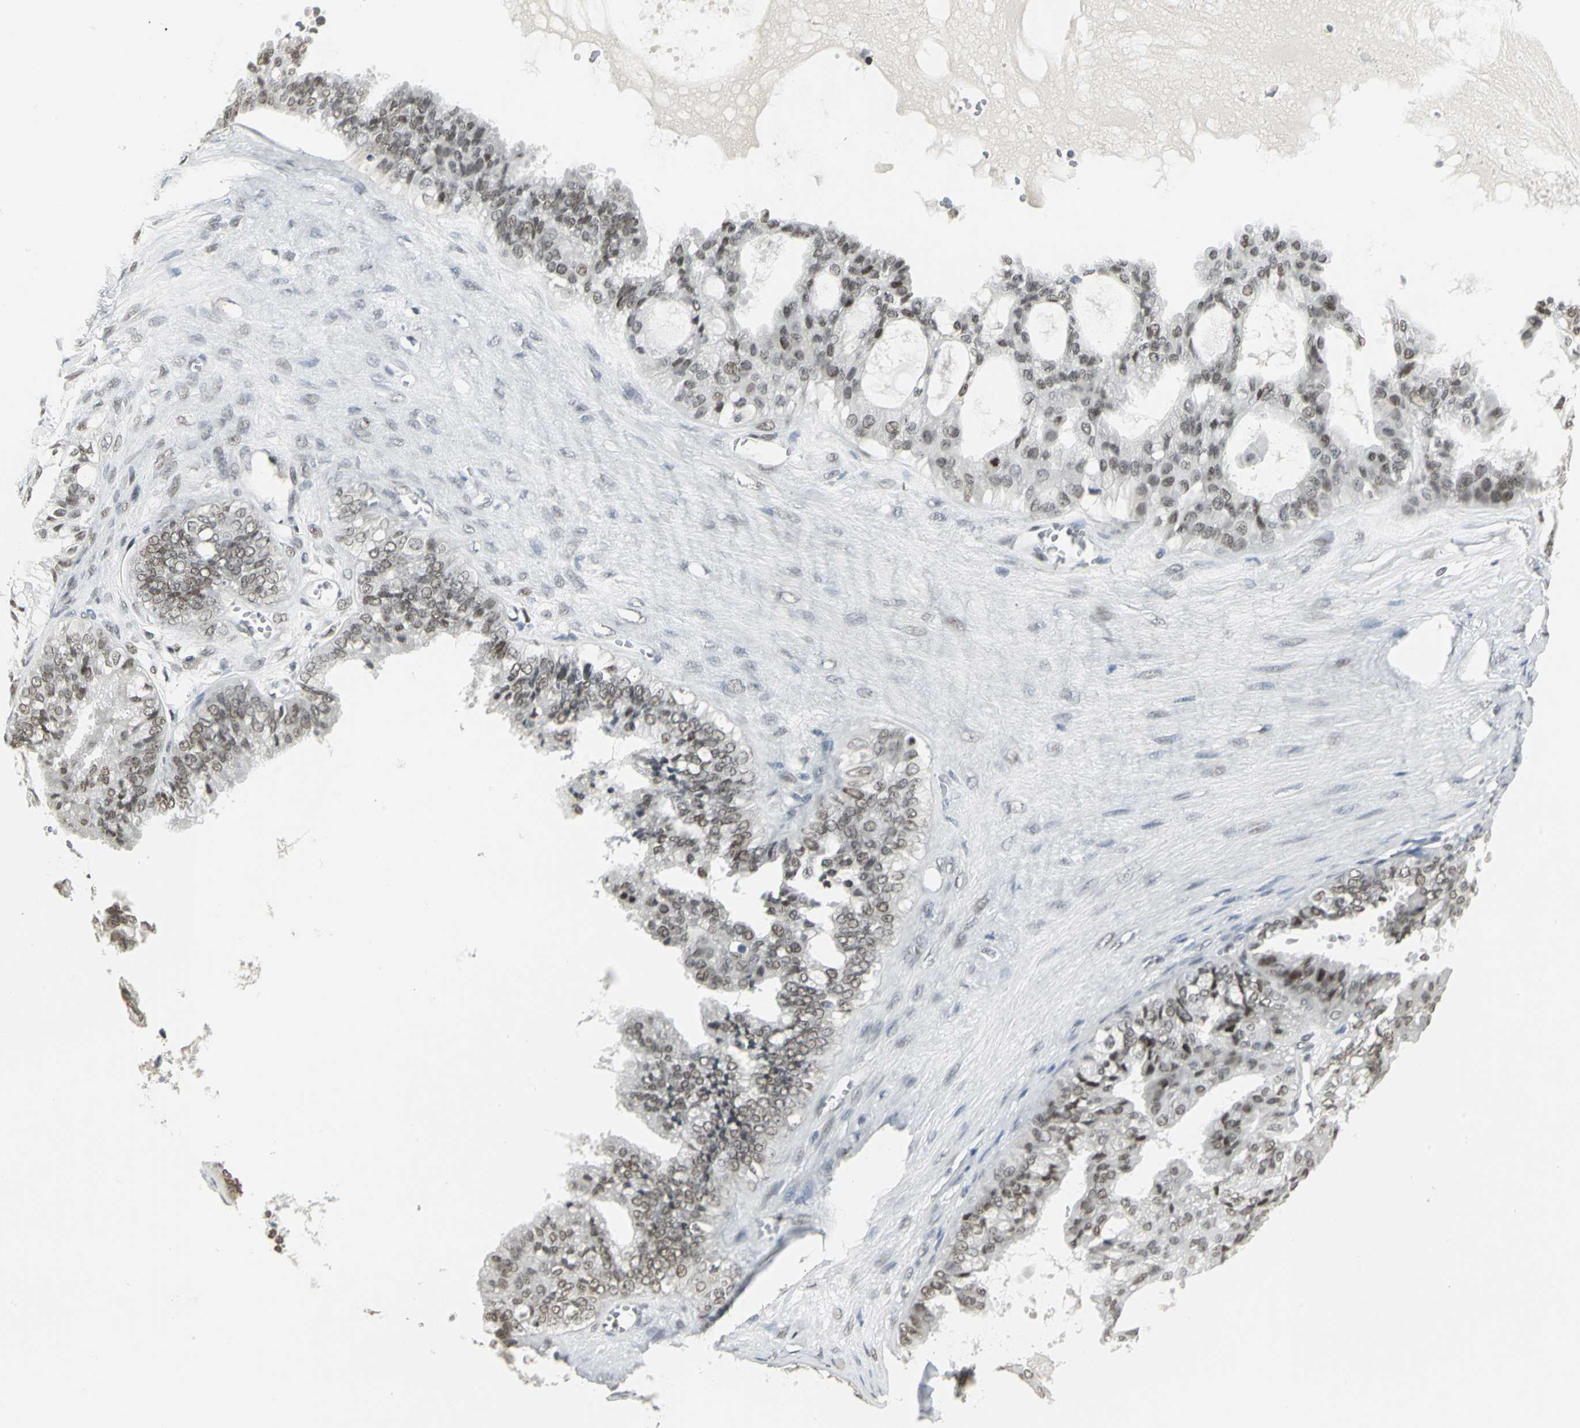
{"staining": {"intensity": "moderate", "quantity": ">75%", "location": "nuclear"}, "tissue": "ovarian cancer", "cell_type": "Tumor cells", "image_type": "cancer", "snomed": [{"axis": "morphology", "description": "Carcinoma, NOS"}, {"axis": "morphology", "description": "Carcinoma, endometroid"}, {"axis": "topography", "description": "Ovary"}], "caption": "Immunohistochemistry photomicrograph of neoplastic tissue: human endometroid carcinoma (ovarian) stained using IHC displays medium levels of moderate protein expression localized specifically in the nuclear of tumor cells, appearing as a nuclear brown color.", "gene": "CBX3", "patient": {"sex": "female", "age": 50}}